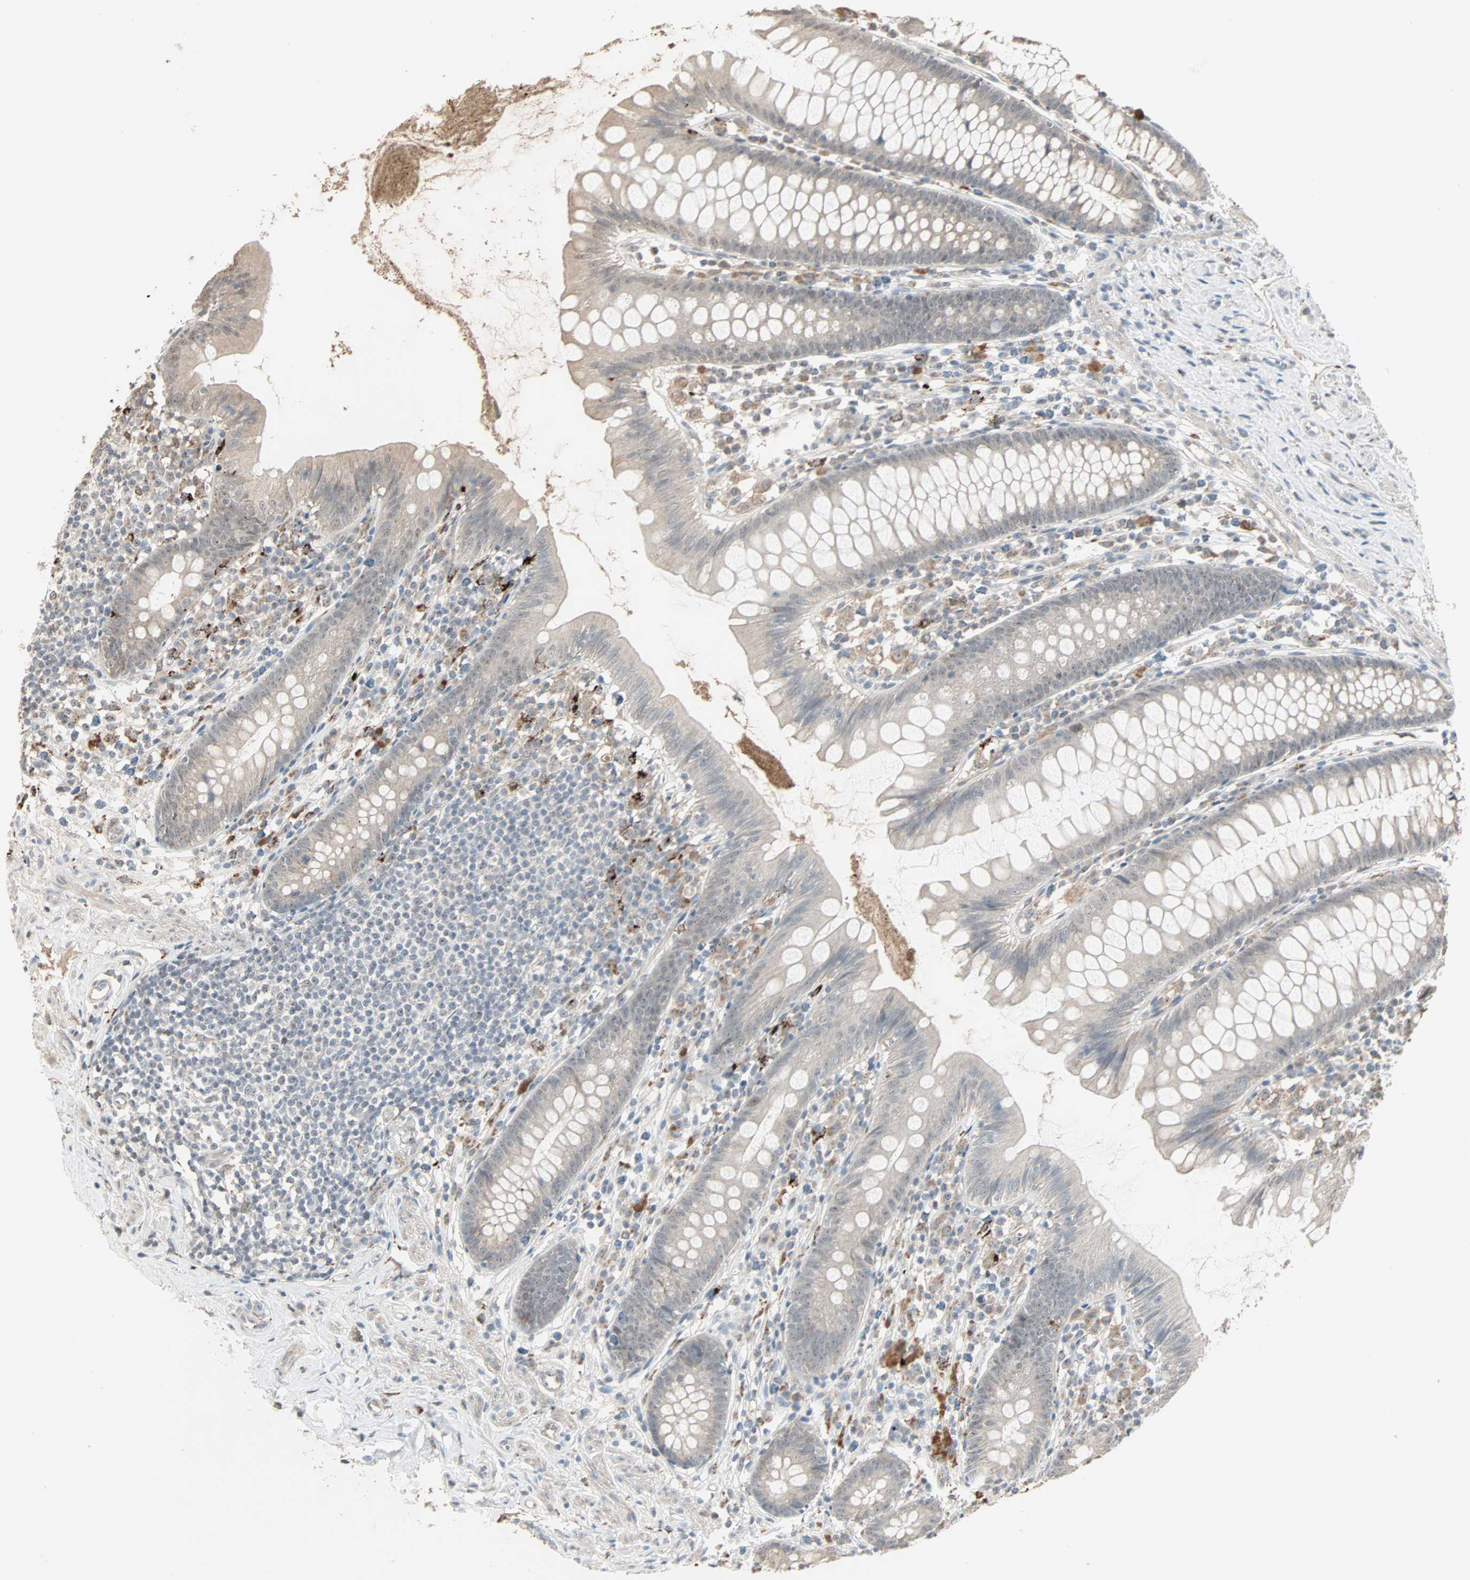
{"staining": {"intensity": "weak", "quantity": "25%-75%", "location": "cytoplasmic/membranous"}, "tissue": "appendix", "cell_type": "Glandular cells", "image_type": "normal", "snomed": [{"axis": "morphology", "description": "Normal tissue, NOS"}, {"axis": "topography", "description": "Appendix"}], "caption": "Brown immunohistochemical staining in unremarkable human appendix reveals weak cytoplasmic/membranous expression in about 25%-75% of glandular cells.", "gene": "KDM4A", "patient": {"sex": "male", "age": 52}}